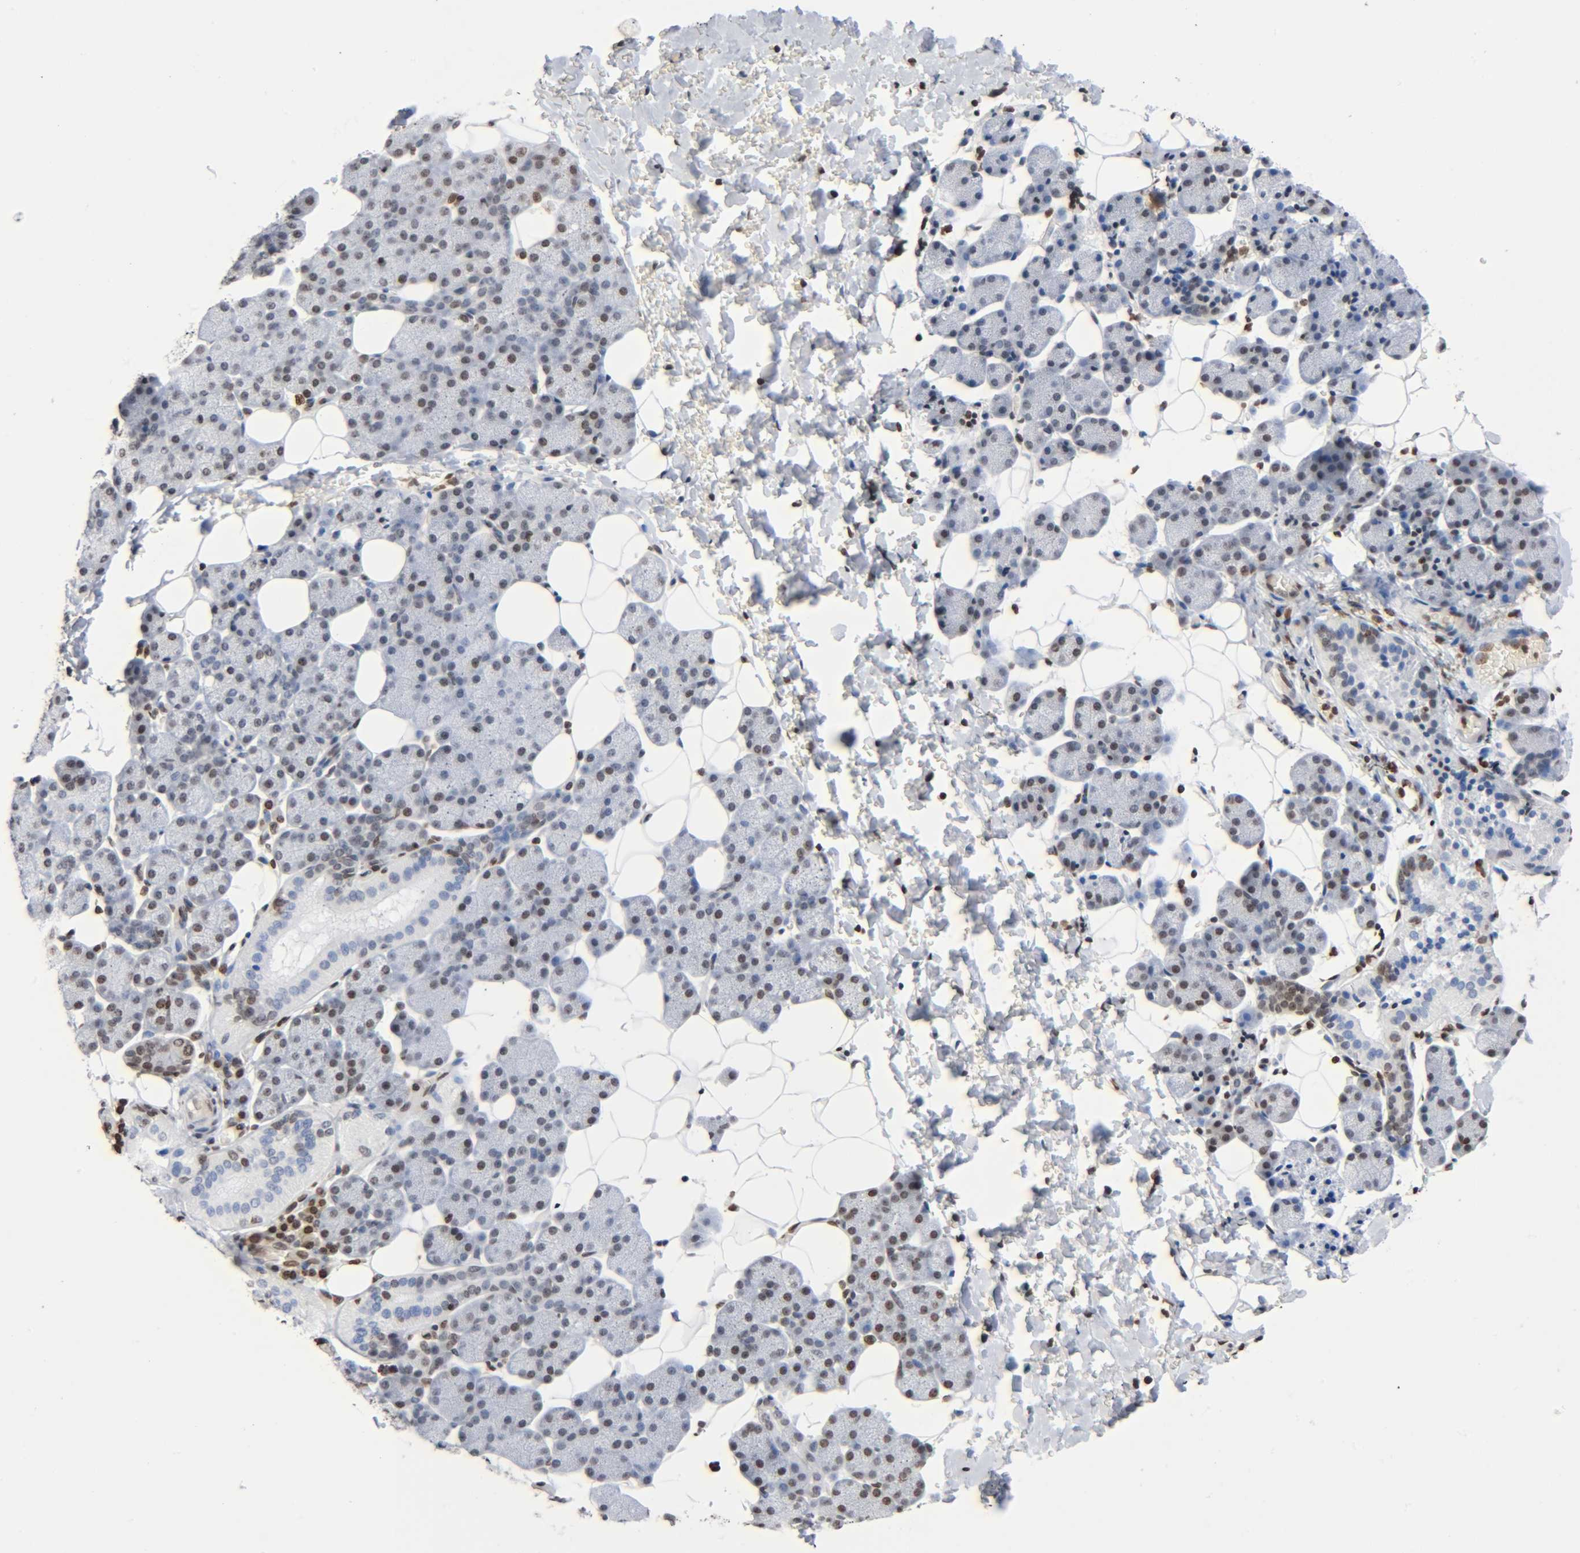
{"staining": {"intensity": "moderate", "quantity": "25%-75%", "location": "nuclear"}, "tissue": "salivary gland", "cell_type": "Glandular cells", "image_type": "normal", "snomed": [{"axis": "morphology", "description": "Normal tissue, NOS"}, {"axis": "topography", "description": "Lymph node"}, {"axis": "topography", "description": "Salivary gland"}], "caption": "Immunohistochemical staining of benign salivary gland demonstrates 25%-75% levels of moderate nuclear protein positivity in about 25%-75% of glandular cells. Immunohistochemistry (ihc) stains the protein of interest in brown and the nuclei are stained blue.", "gene": "HOXA6", "patient": {"sex": "male", "age": 8}}